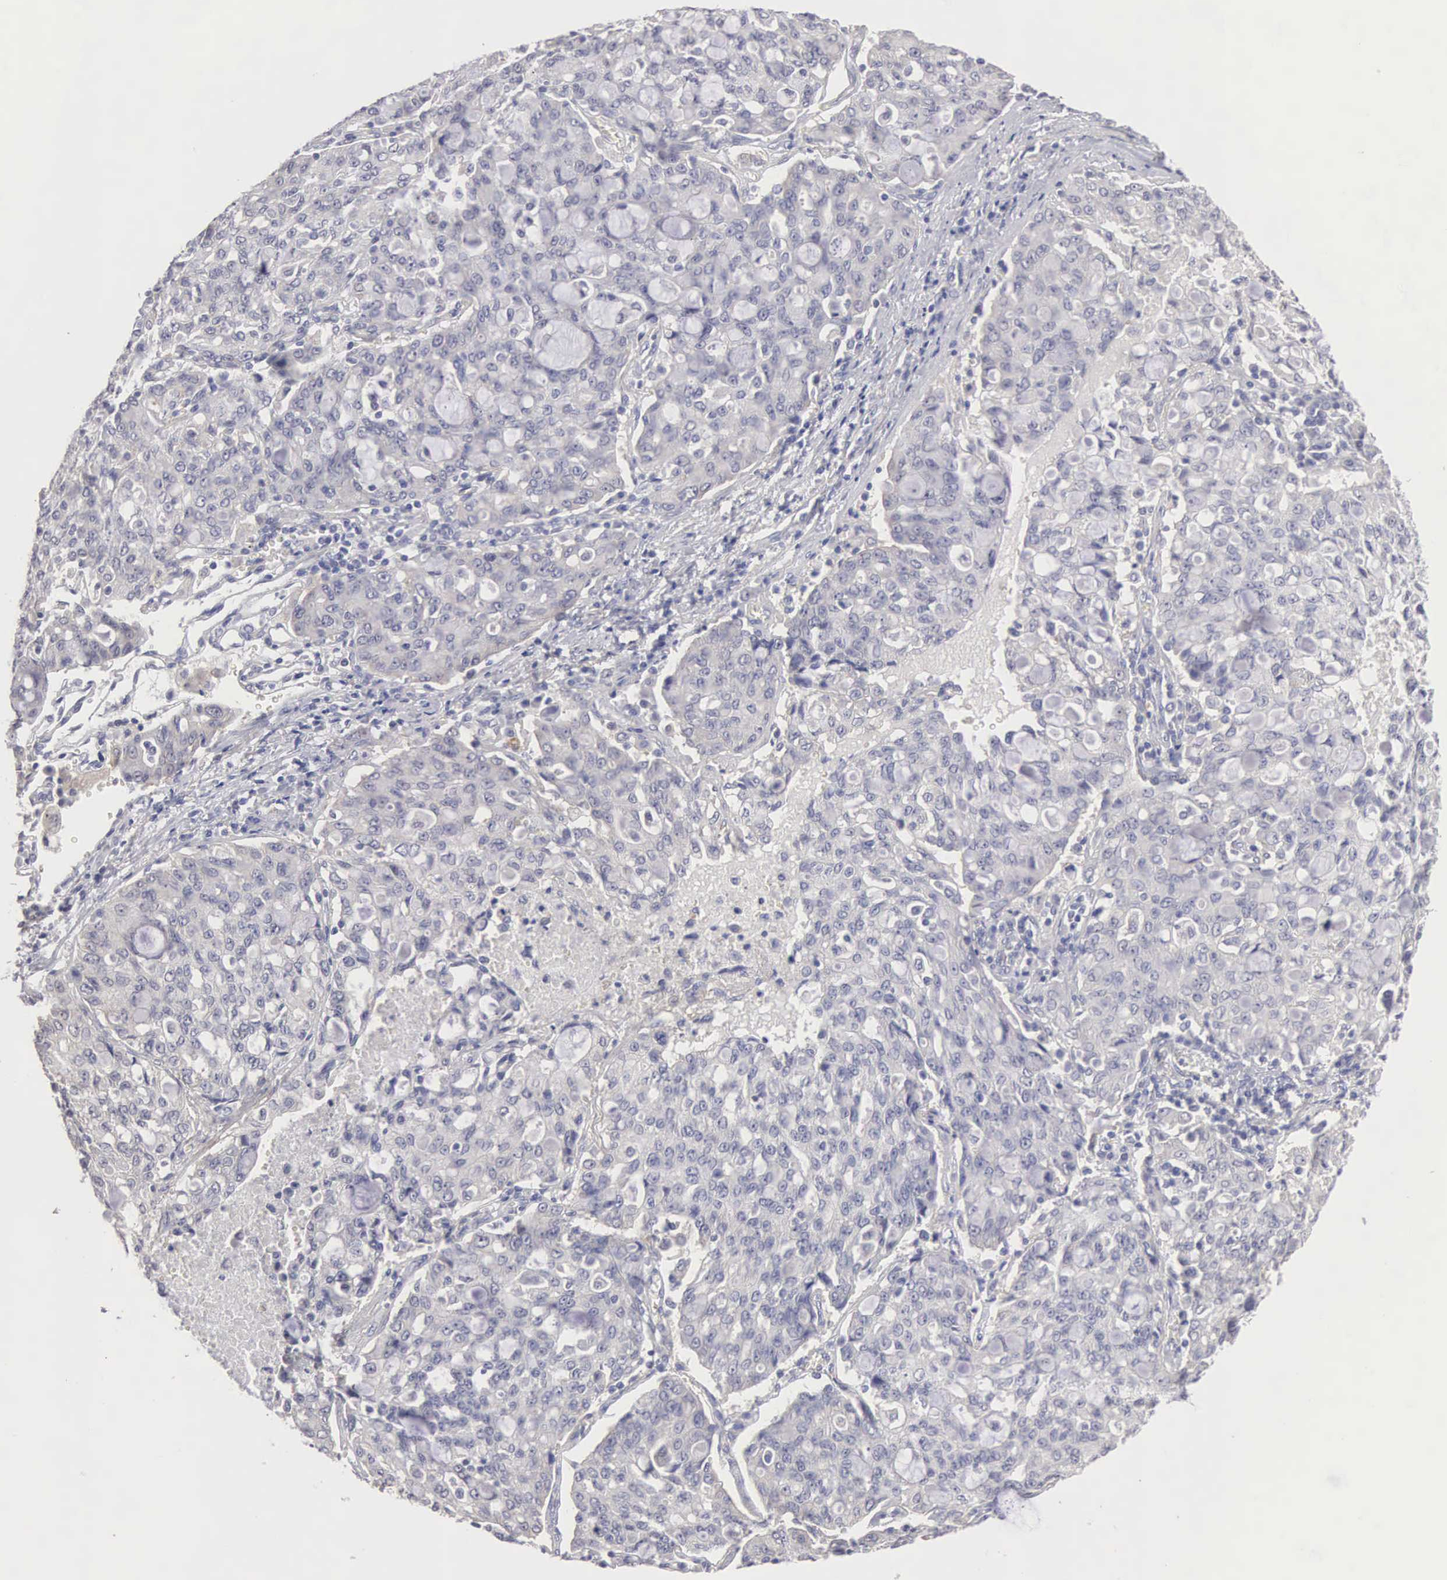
{"staining": {"intensity": "negative", "quantity": "none", "location": "none"}, "tissue": "lung cancer", "cell_type": "Tumor cells", "image_type": "cancer", "snomed": [{"axis": "morphology", "description": "Adenocarcinoma, NOS"}, {"axis": "topography", "description": "Lung"}], "caption": "DAB (3,3'-diaminobenzidine) immunohistochemical staining of lung adenocarcinoma shows no significant staining in tumor cells.", "gene": "ELFN2", "patient": {"sex": "female", "age": 44}}